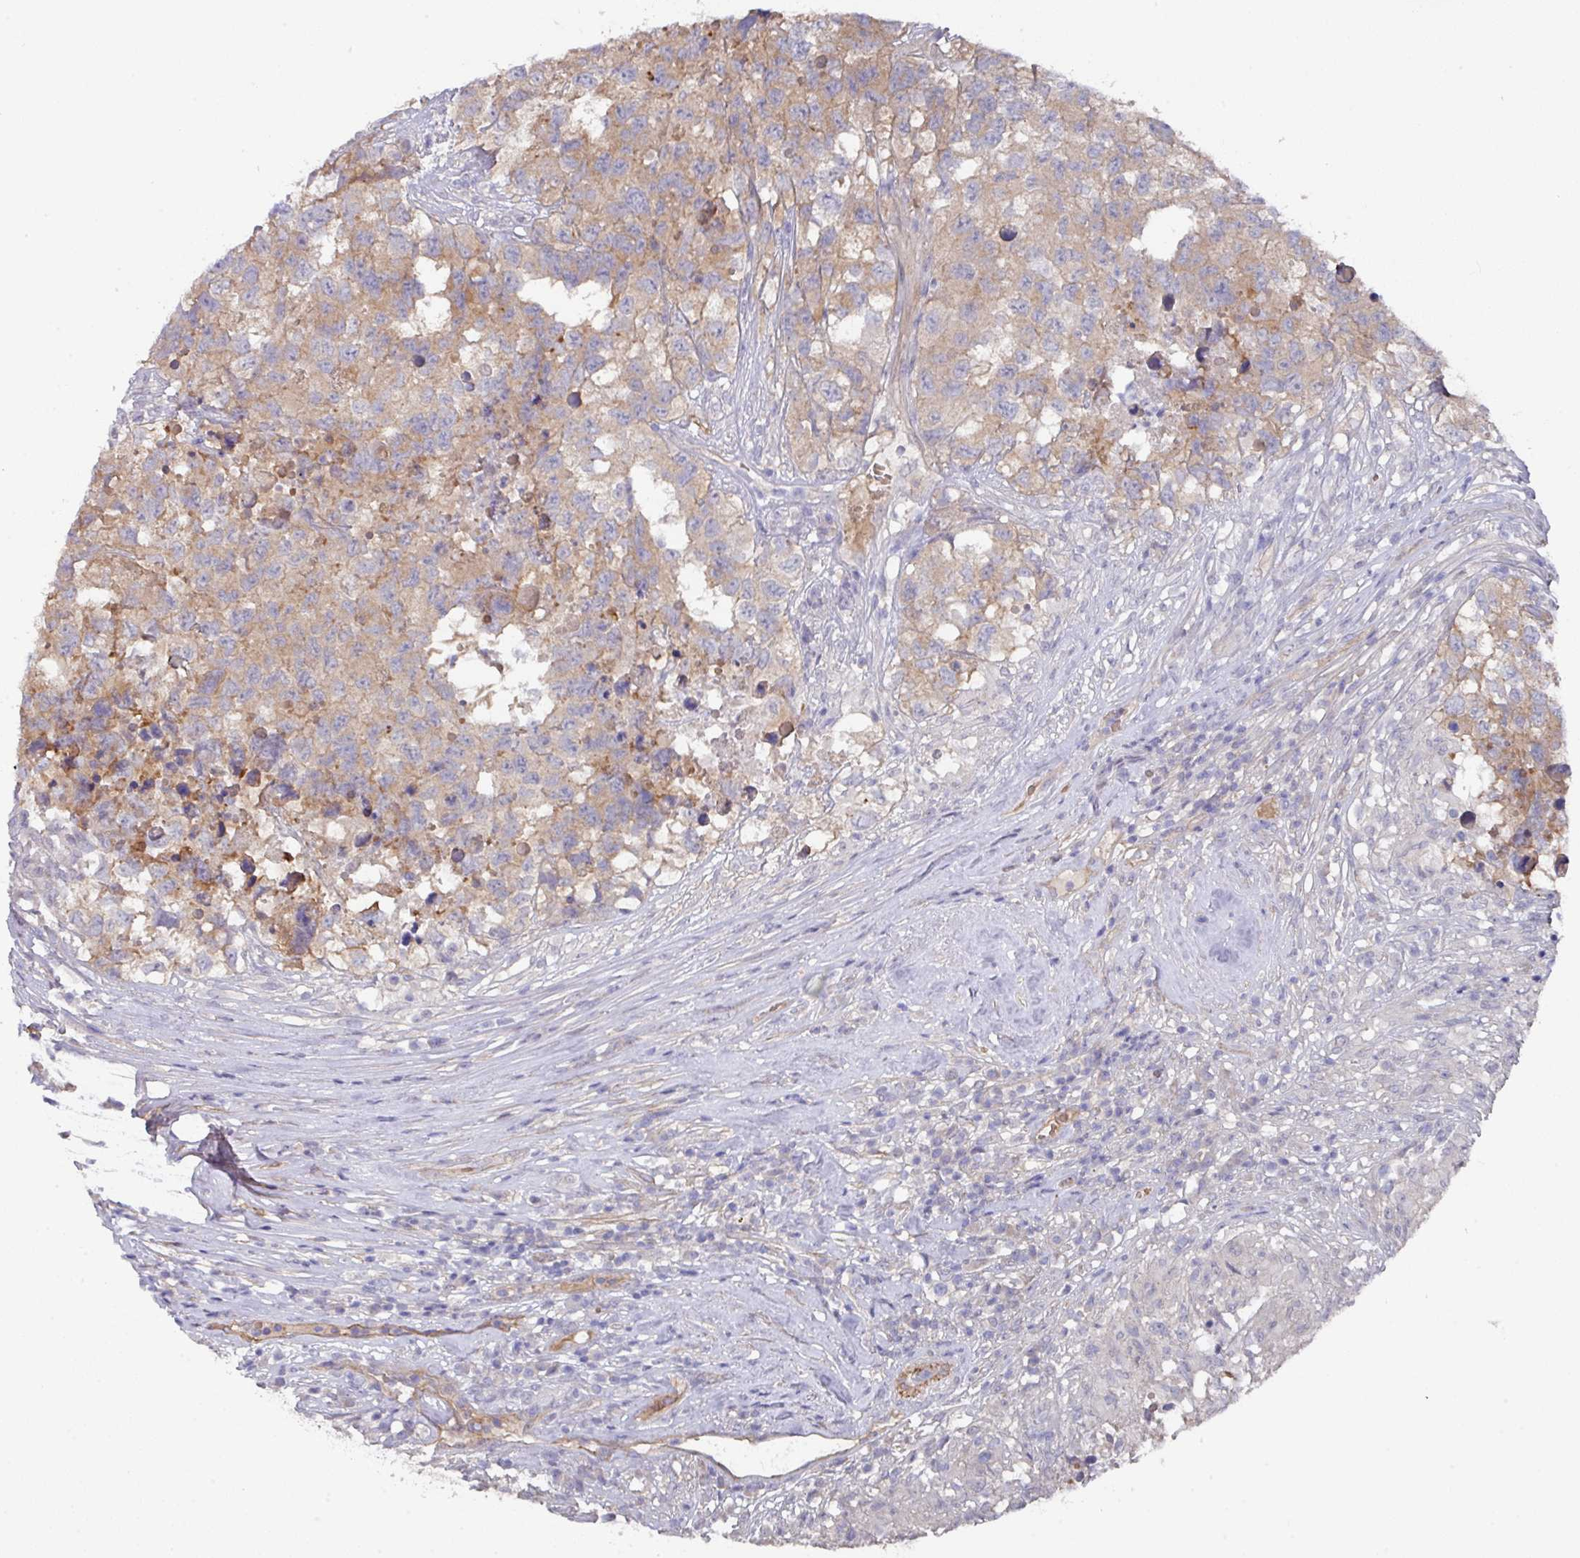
{"staining": {"intensity": "weak", "quantity": ">75%", "location": "cytoplasmic/membranous"}, "tissue": "testis cancer", "cell_type": "Tumor cells", "image_type": "cancer", "snomed": [{"axis": "morphology", "description": "Carcinoma, Embryonal, NOS"}, {"axis": "topography", "description": "Testis"}], "caption": "Immunohistochemical staining of testis cancer (embryonal carcinoma) demonstrates weak cytoplasmic/membranous protein positivity in about >75% of tumor cells.", "gene": "PRR5", "patient": {"sex": "male", "age": 83}}